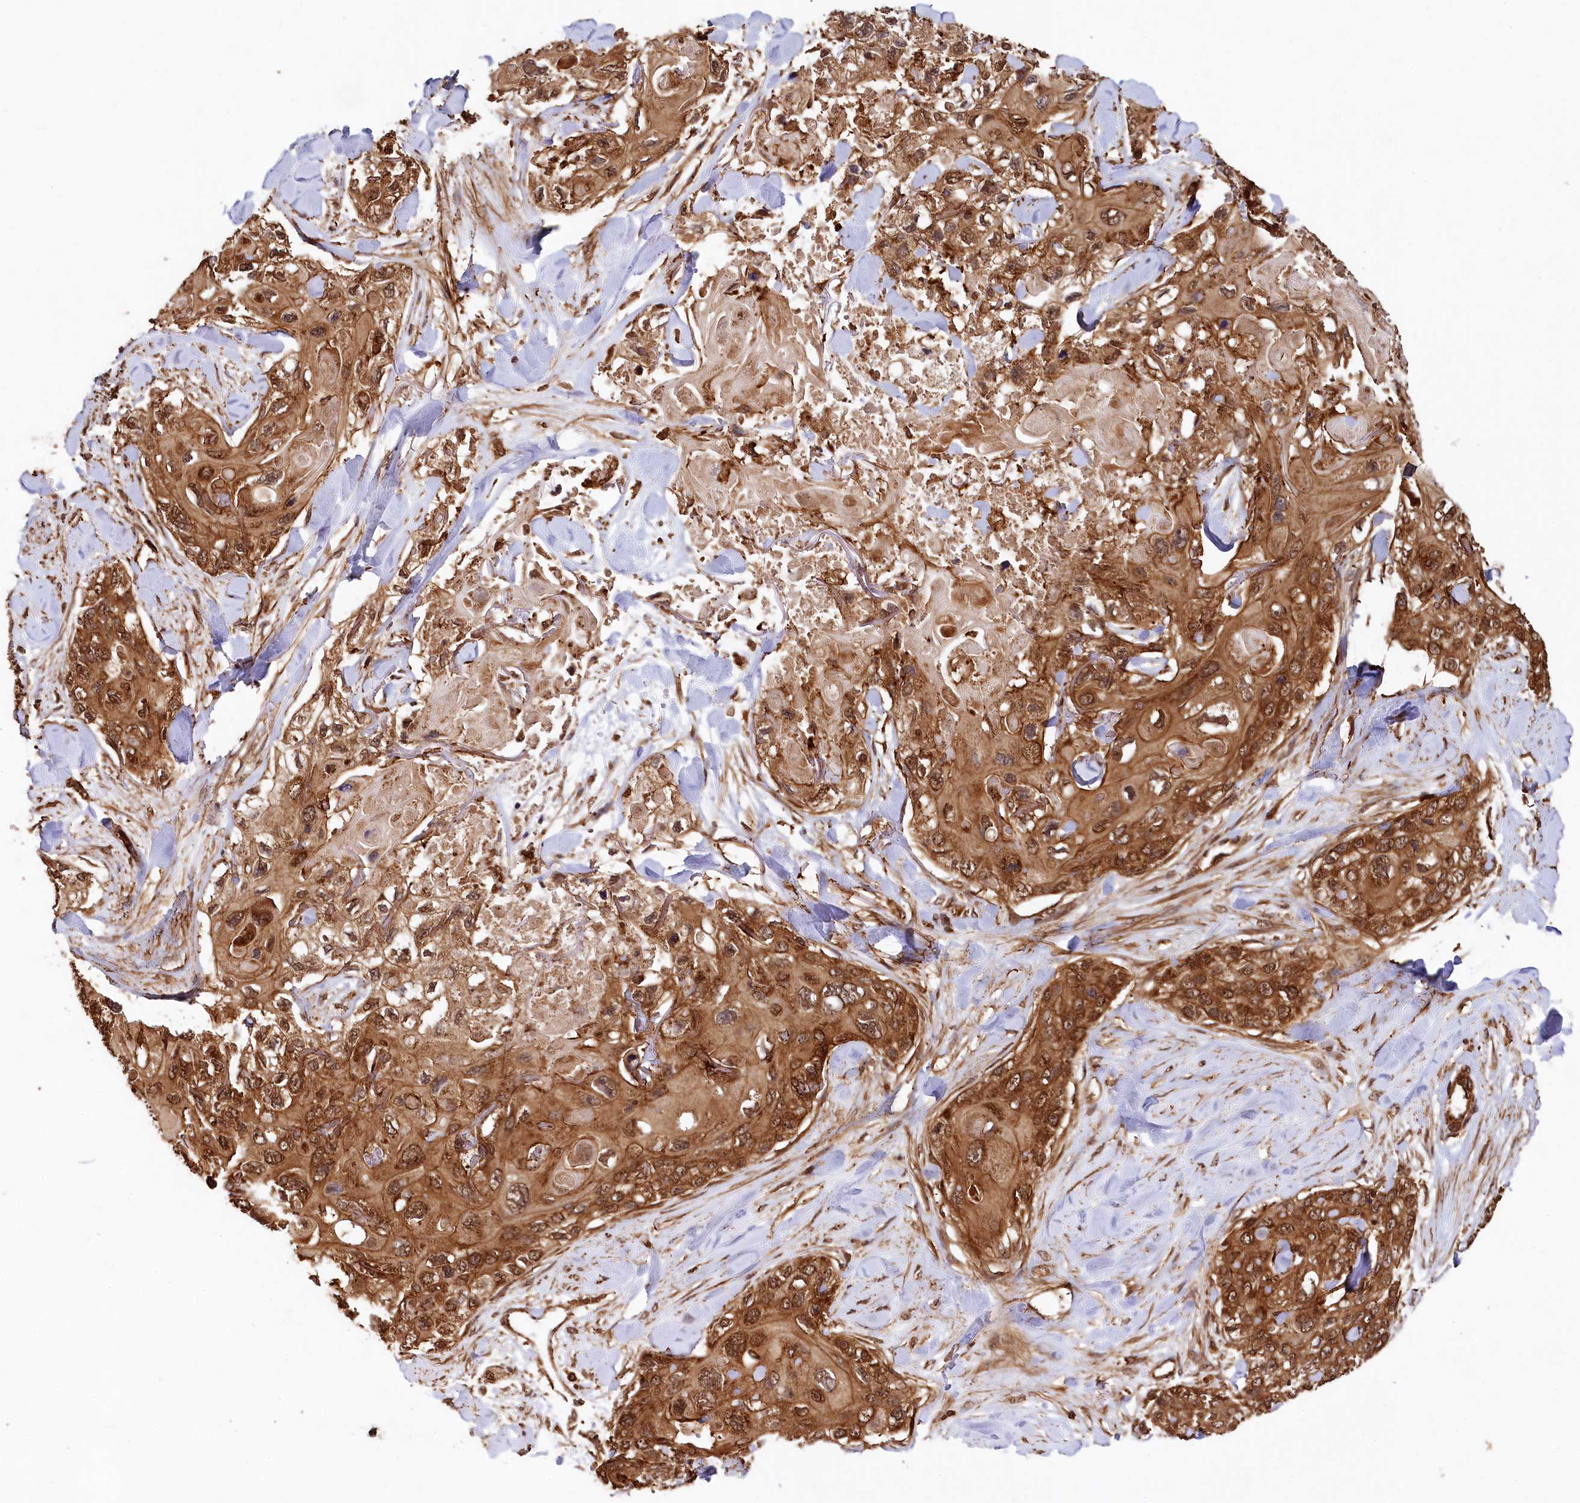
{"staining": {"intensity": "moderate", "quantity": ">75%", "location": "cytoplasmic/membranous,nuclear"}, "tissue": "skin cancer", "cell_type": "Tumor cells", "image_type": "cancer", "snomed": [{"axis": "morphology", "description": "Normal tissue, NOS"}, {"axis": "morphology", "description": "Squamous cell carcinoma, NOS"}, {"axis": "topography", "description": "Skin"}], "caption": "High-power microscopy captured an immunohistochemistry photomicrograph of squamous cell carcinoma (skin), revealing moderate cytoplasmic/membranous and nuclear expression in approximately >75% of tumor cells.", "gene": "STUB1", "patient": {"sex": "male", "age": 72}}